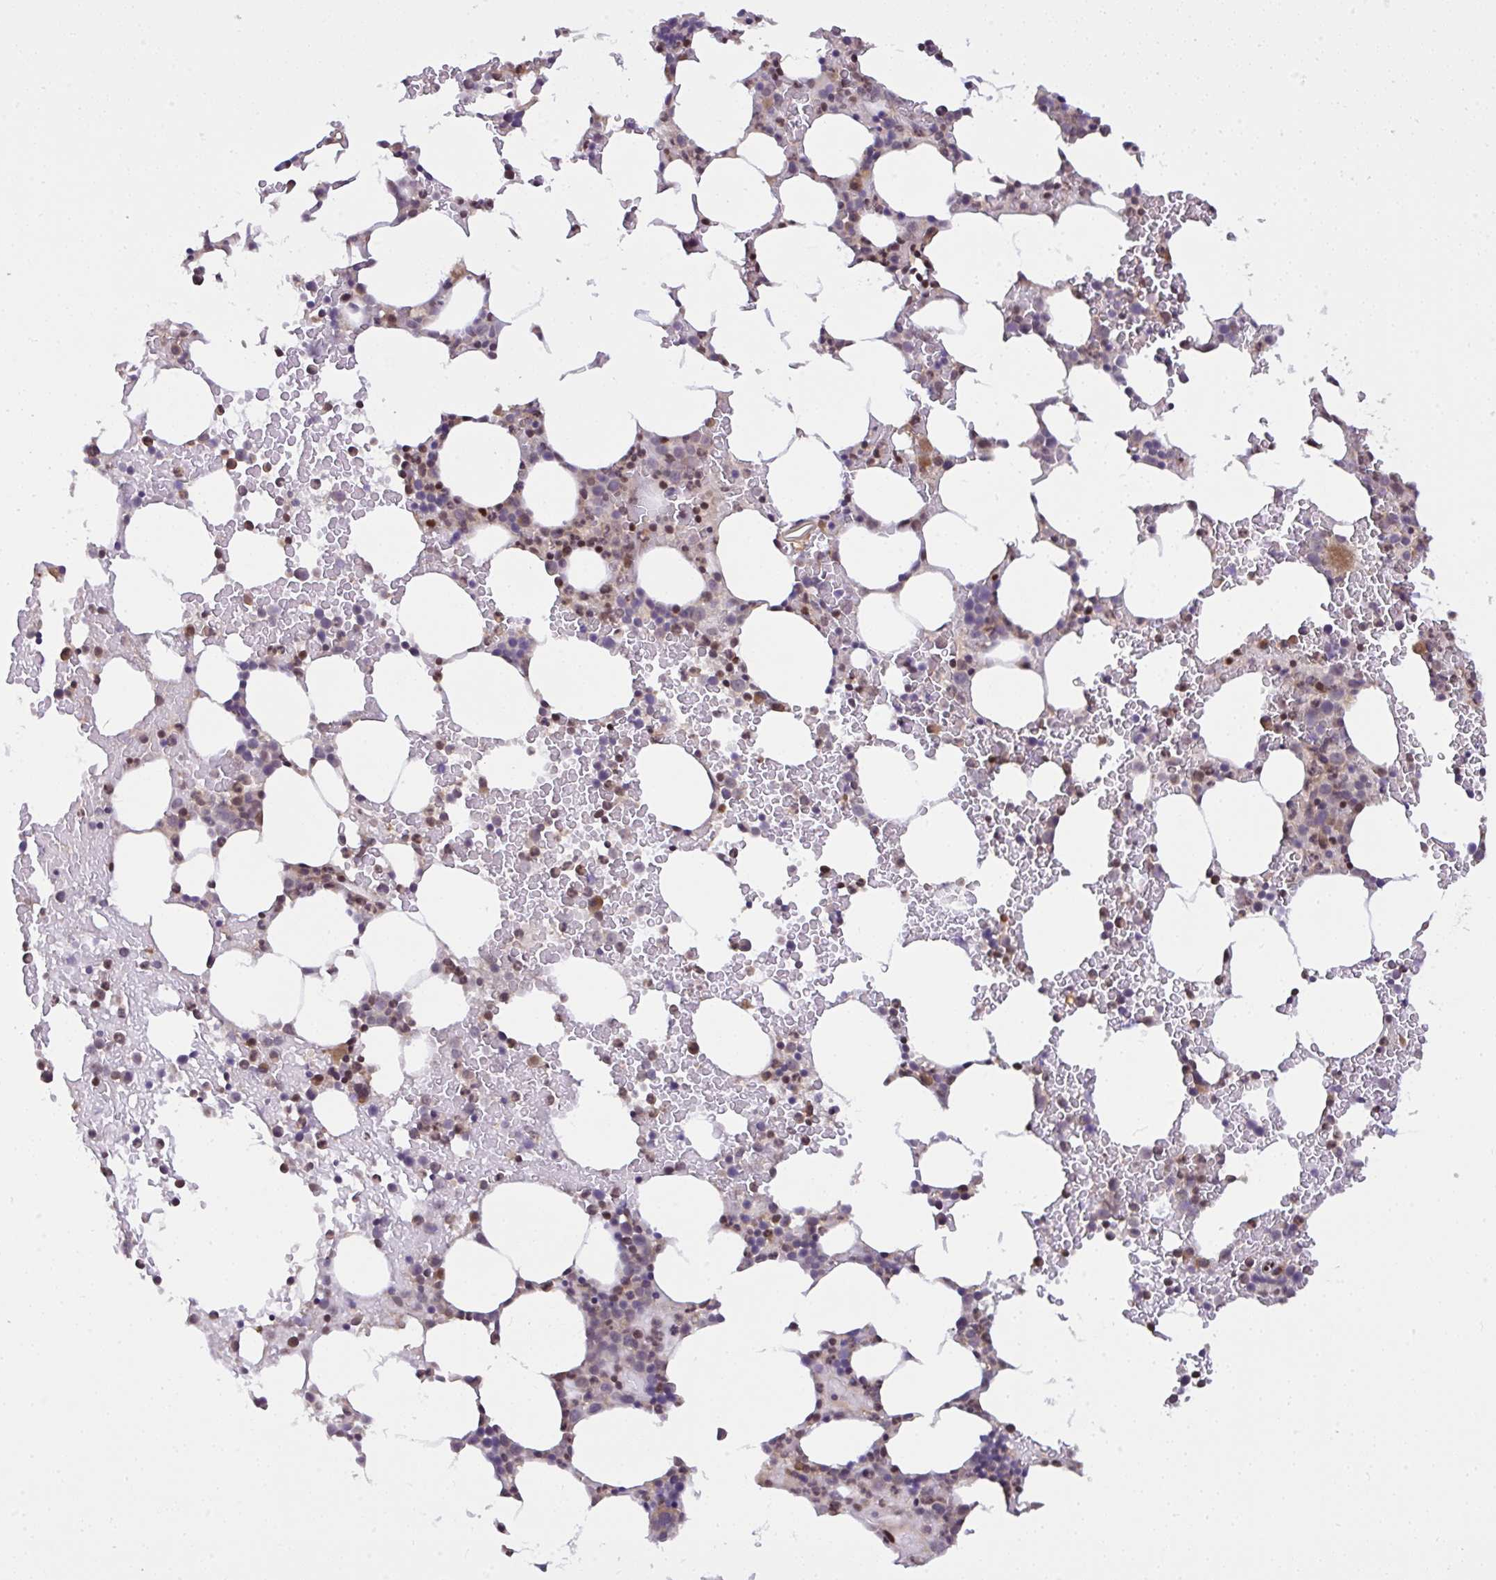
{"staining": {"intensity": "moderate", "quantity": "25%-75%", "location": "cytoplasmic/membranous"}, "tissue": "bone marrow", "cell_type": "Hematopoietic cells", "image_type": "normal", "snomed": [{"axis": "morphology", "description": "Normal tissue, NOS"}, {"axis": "topography", "description": "Bone marrow"}], "caption": "High-power microscopy captured an immunohistochemistry image of unremarkable bone marrow, revealing moderate cytoplasmic/membranous staining in about 25%-75% of hematopoietic cells. Using DAB (3,3'-diaminobenzidine) (brown) and hematoxylin (blue) stains, captured at high magnification using brightfield microscopy.", "gene": "KLF2", "patient": {"sex": "female", "age": 62}}